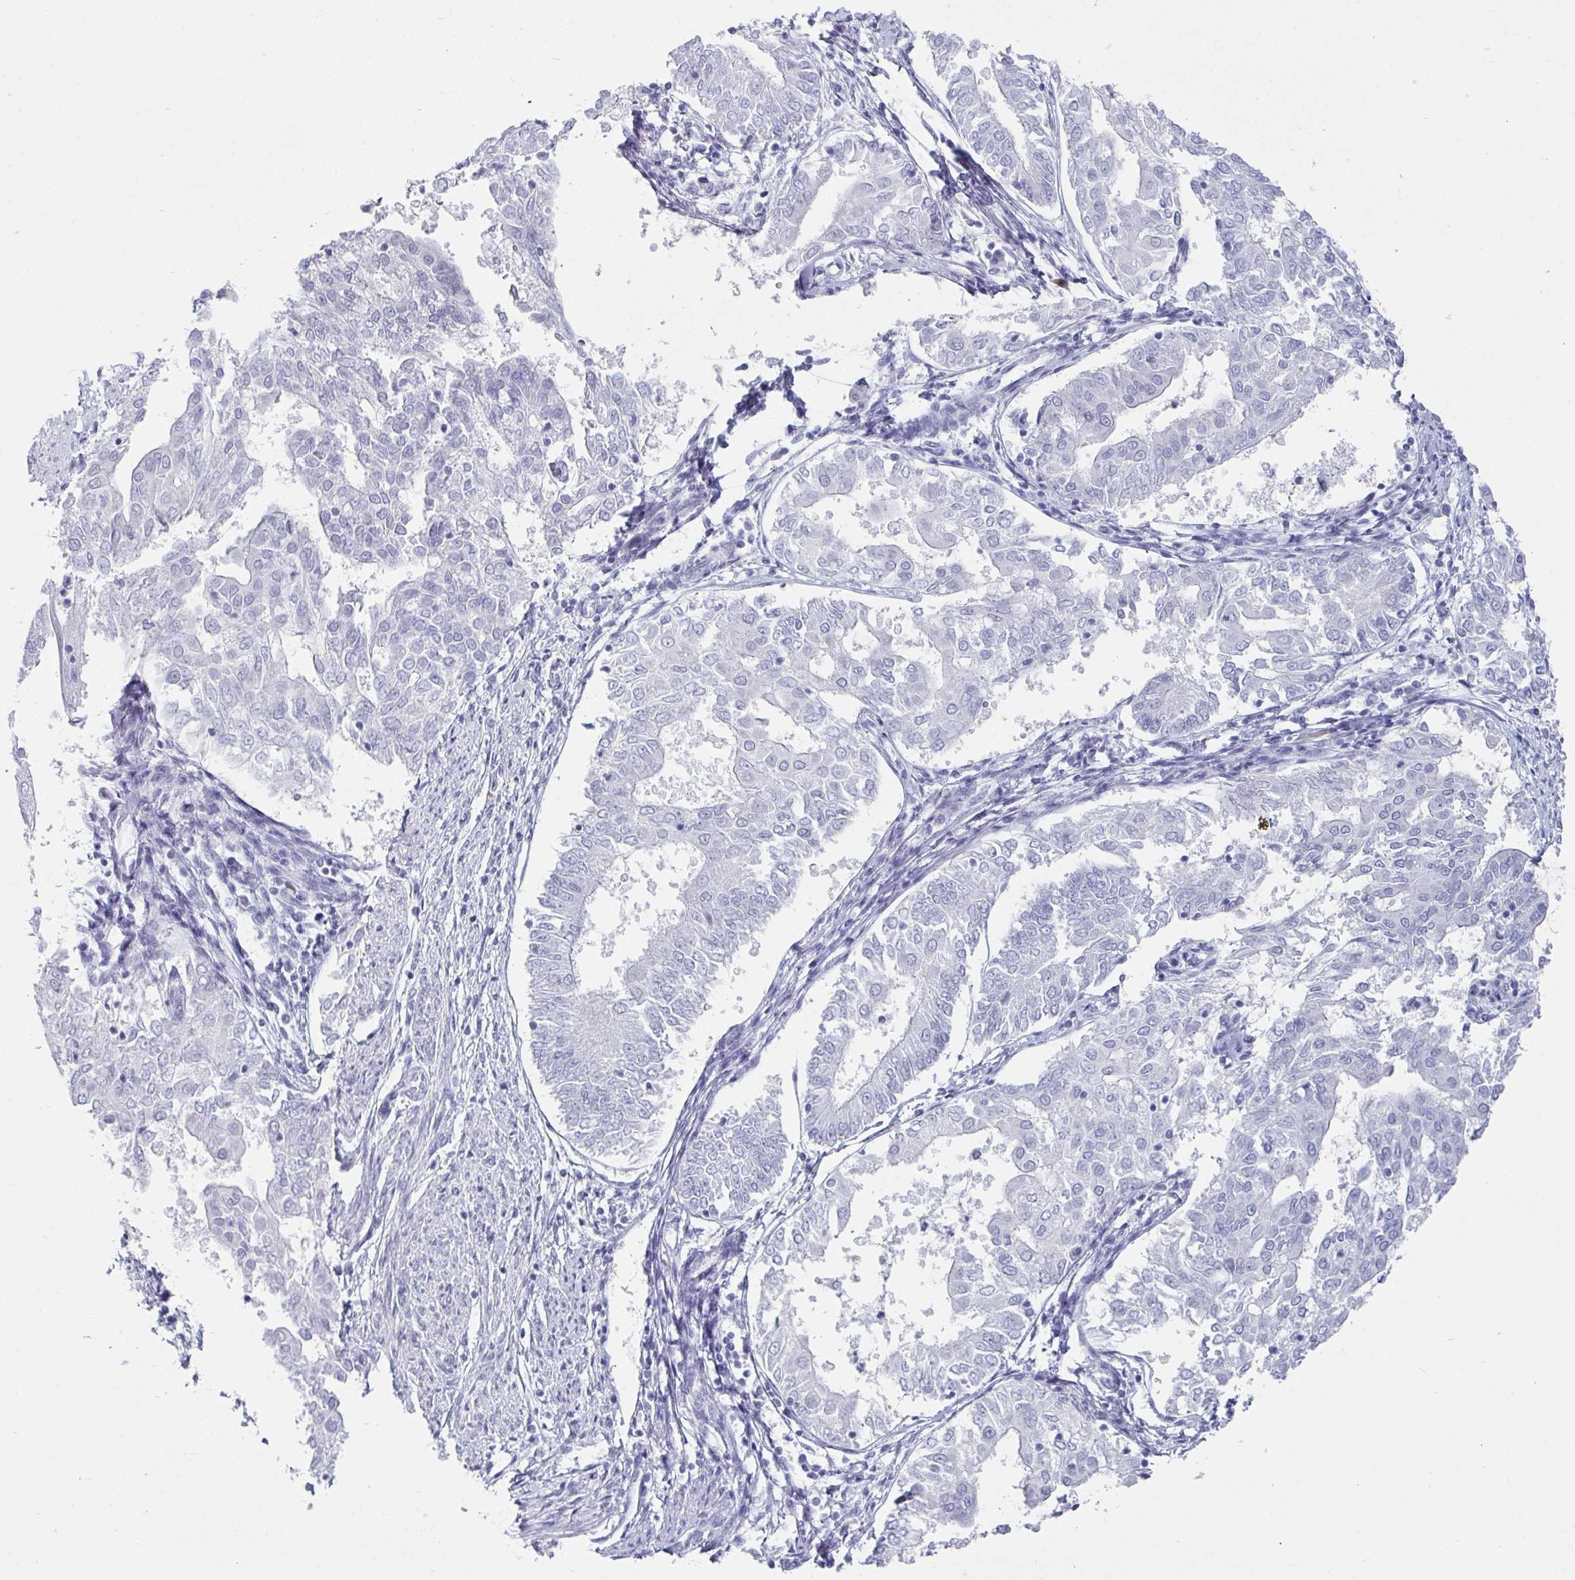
{"staining": {"intensity": "negative", "quantity": "none", "location": "none"}, "tissue": "endometrial cancer", "cell_type": "Tumor cells", "image_type": "cancer", "snomed": [{"axis": "morphology", "description": "Adenocarcinoma, NOS"}, {"axis": "topography", "description": "Endometrium"}], "caption": "A micrograph of endometrial adenocarcinoma stained for a protein exhibits no brown staining in tumor cells.", "gene": "VSIG10L", "patient": {"sex": "female", "age": 68}}